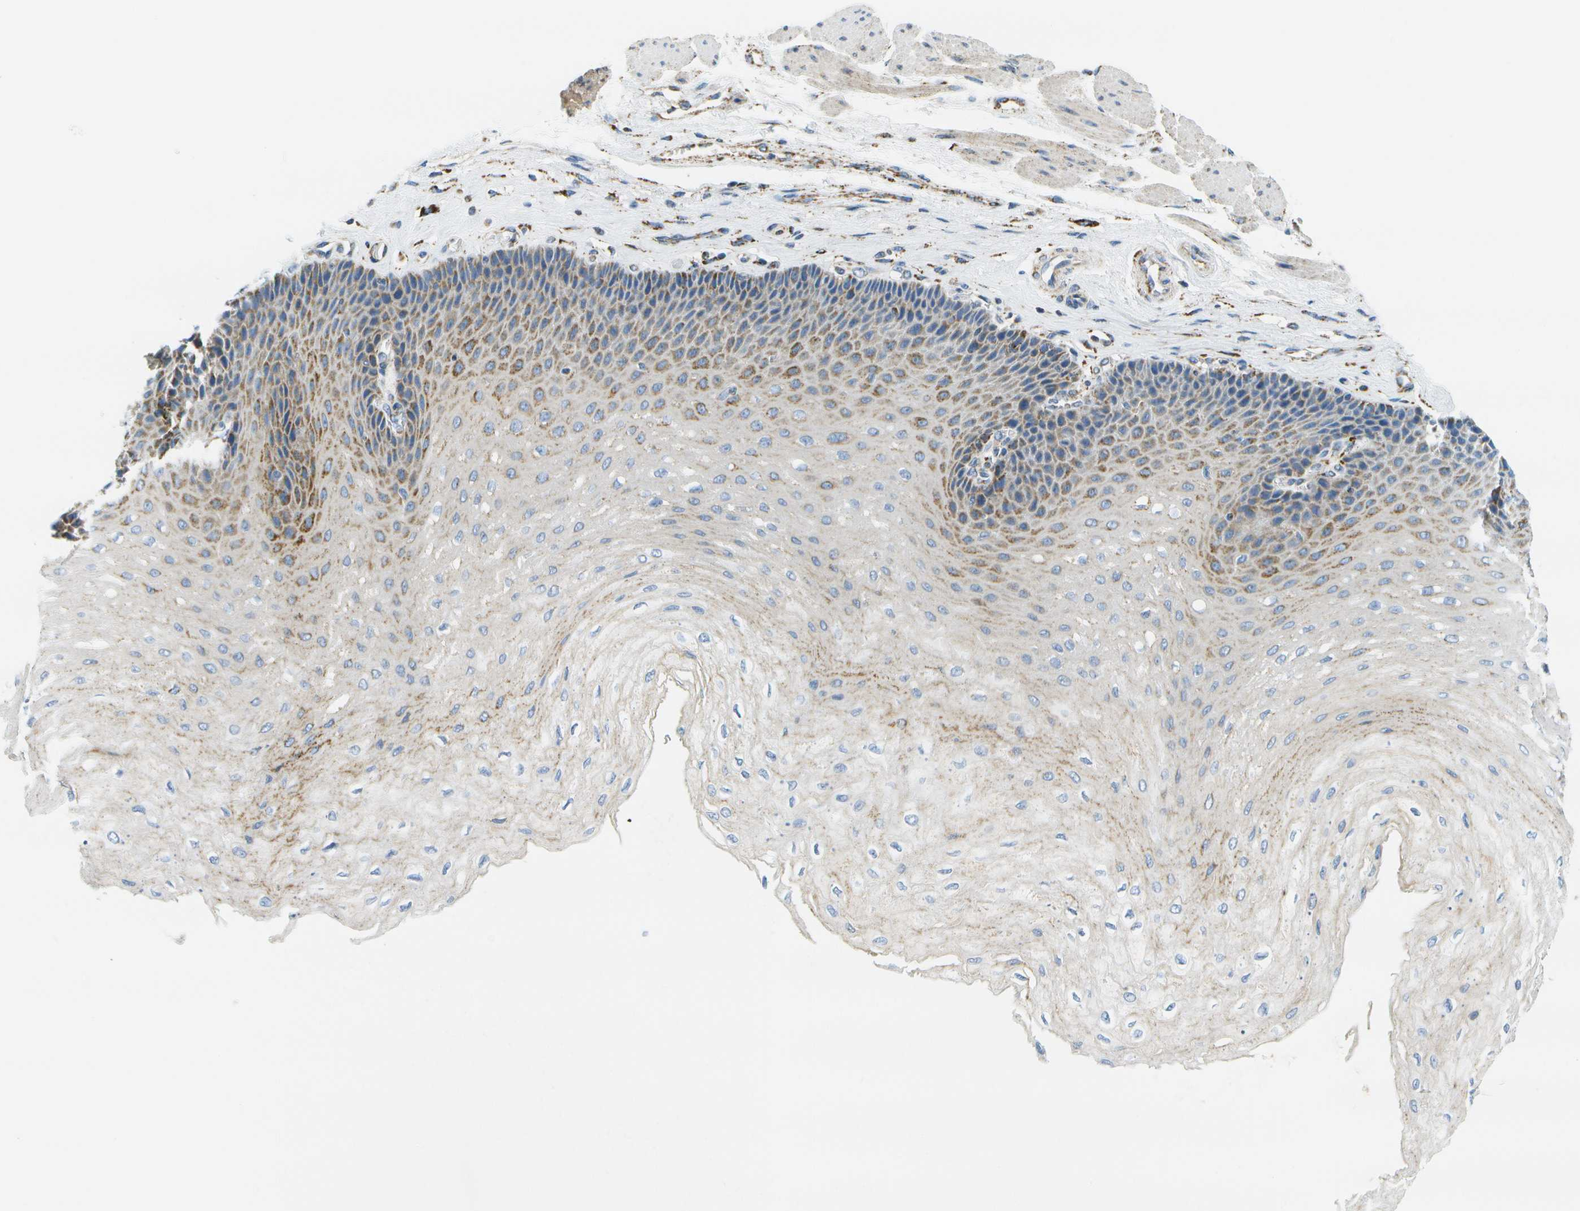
{"staining": {"intensity": "moderate", "quantity": "<25%", "location": "cytoplasmic/membranous"}, "tissue": "esophagus", "cell_type": "Squamous epithelial cells", "image_type": "normal", "snomed": [{"axis": "morphology", "description": "Normal tissue, NOS"}, {"axis": "topography", "description": "Esophagus"}], "caption": "An image of esophagus stained for a protein displays moderate cytoplasmic/membranous brown staining in squamous epithelial cells. (Brightfield microscopy of DAB IHC at high magnification).", "gene": "HLCS", "patient": {"sex": "female", "age": 72}}